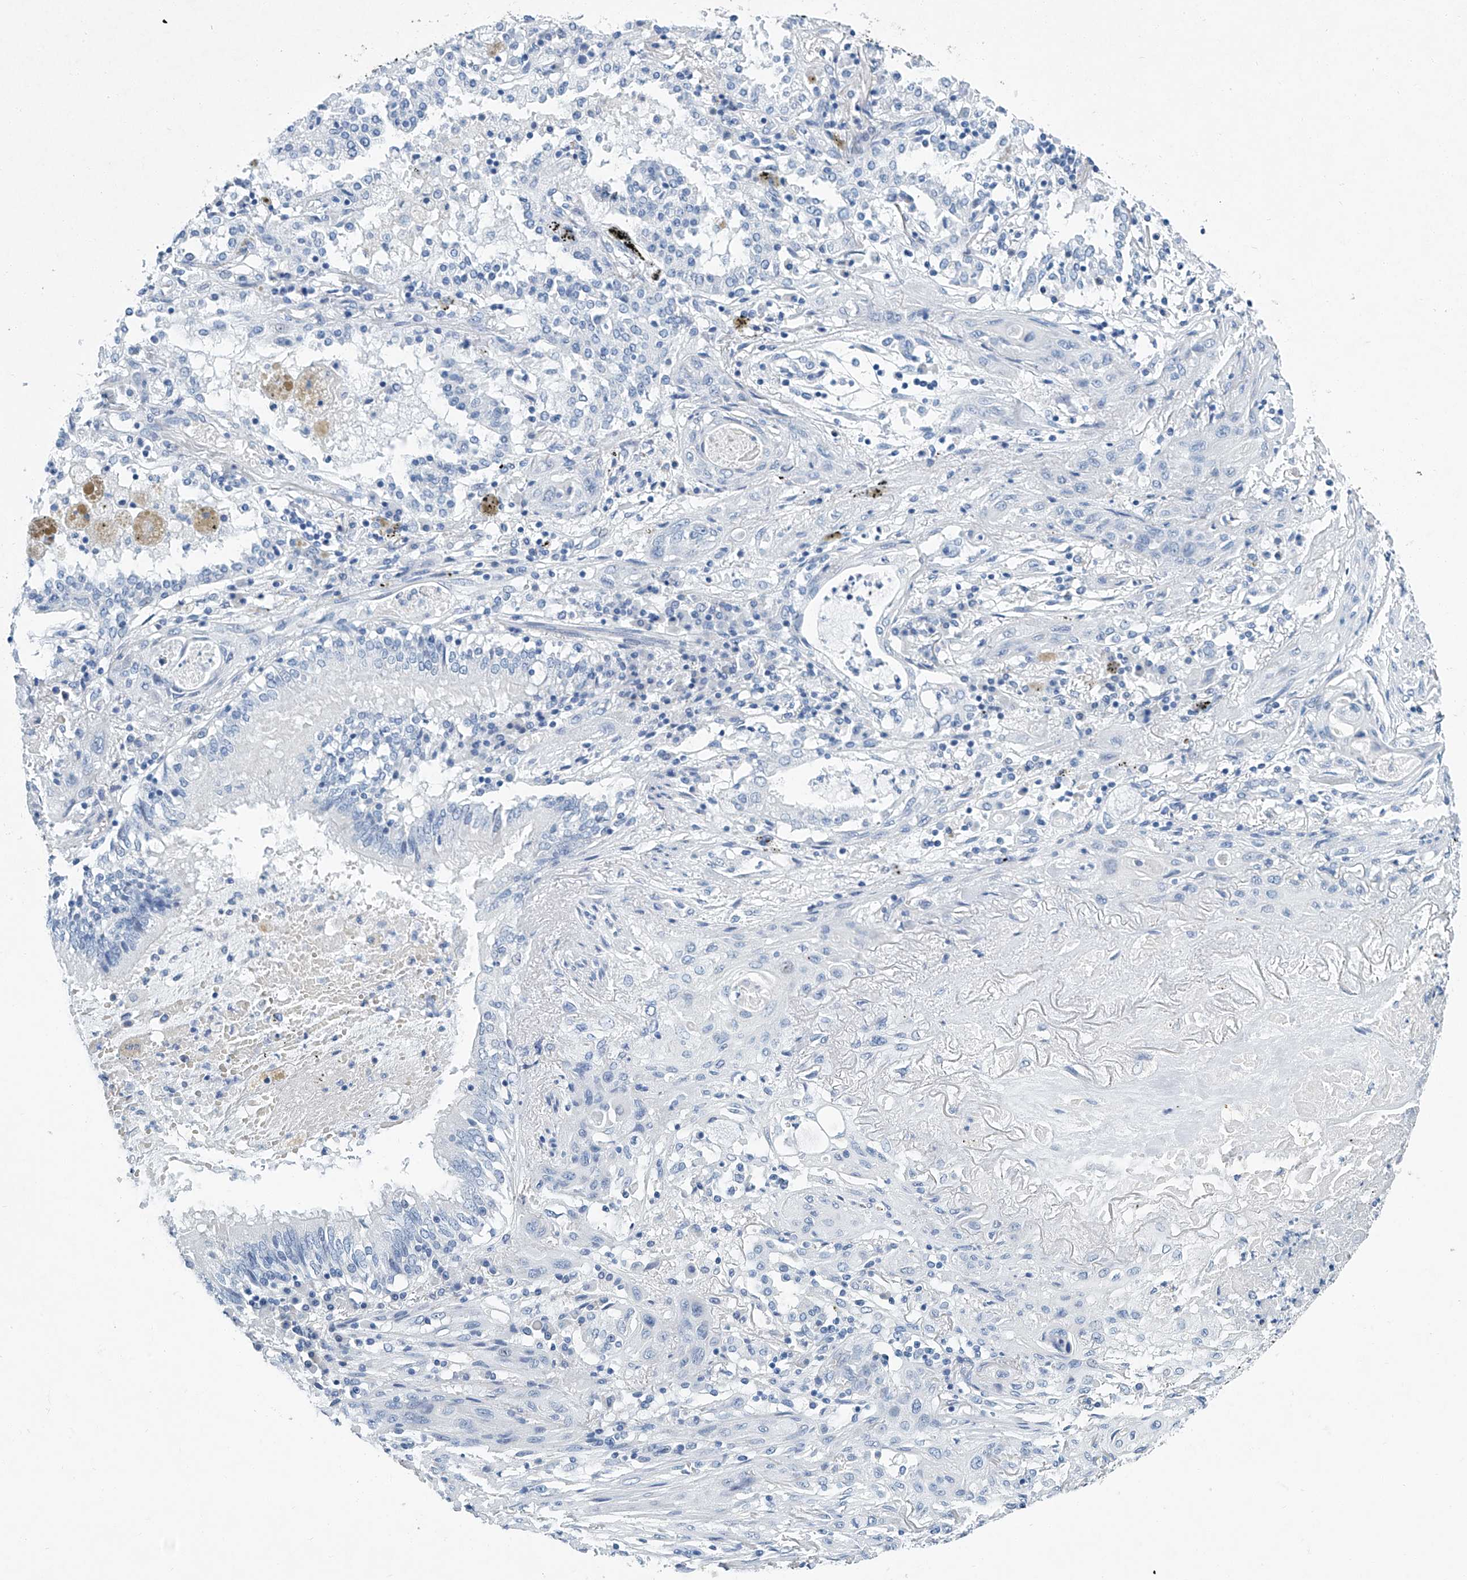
{"staining": {"intensity": "negative", "quantity": "none", "location": "none"}, "tissue": "lung cancer", "cell_type": "Tumor cells", "image_type": "cancer", "snomed": [{"axis": "morphology", "description": "Squamous cell carcinoma, NOS"}, {"axis": "topography", "description": "Lung"}], "caption": "Immunohistochemistry (IHC) micrograph of neoplastic tissue: human lung cancer stained with DAB displays no significant protein positivity in tumor cells. (DAB immunohistochemistry (IHC) with hematoxylin counter stain).", "gene": "CYP2A7", "patient": {"sex": "female", "age": 47}}